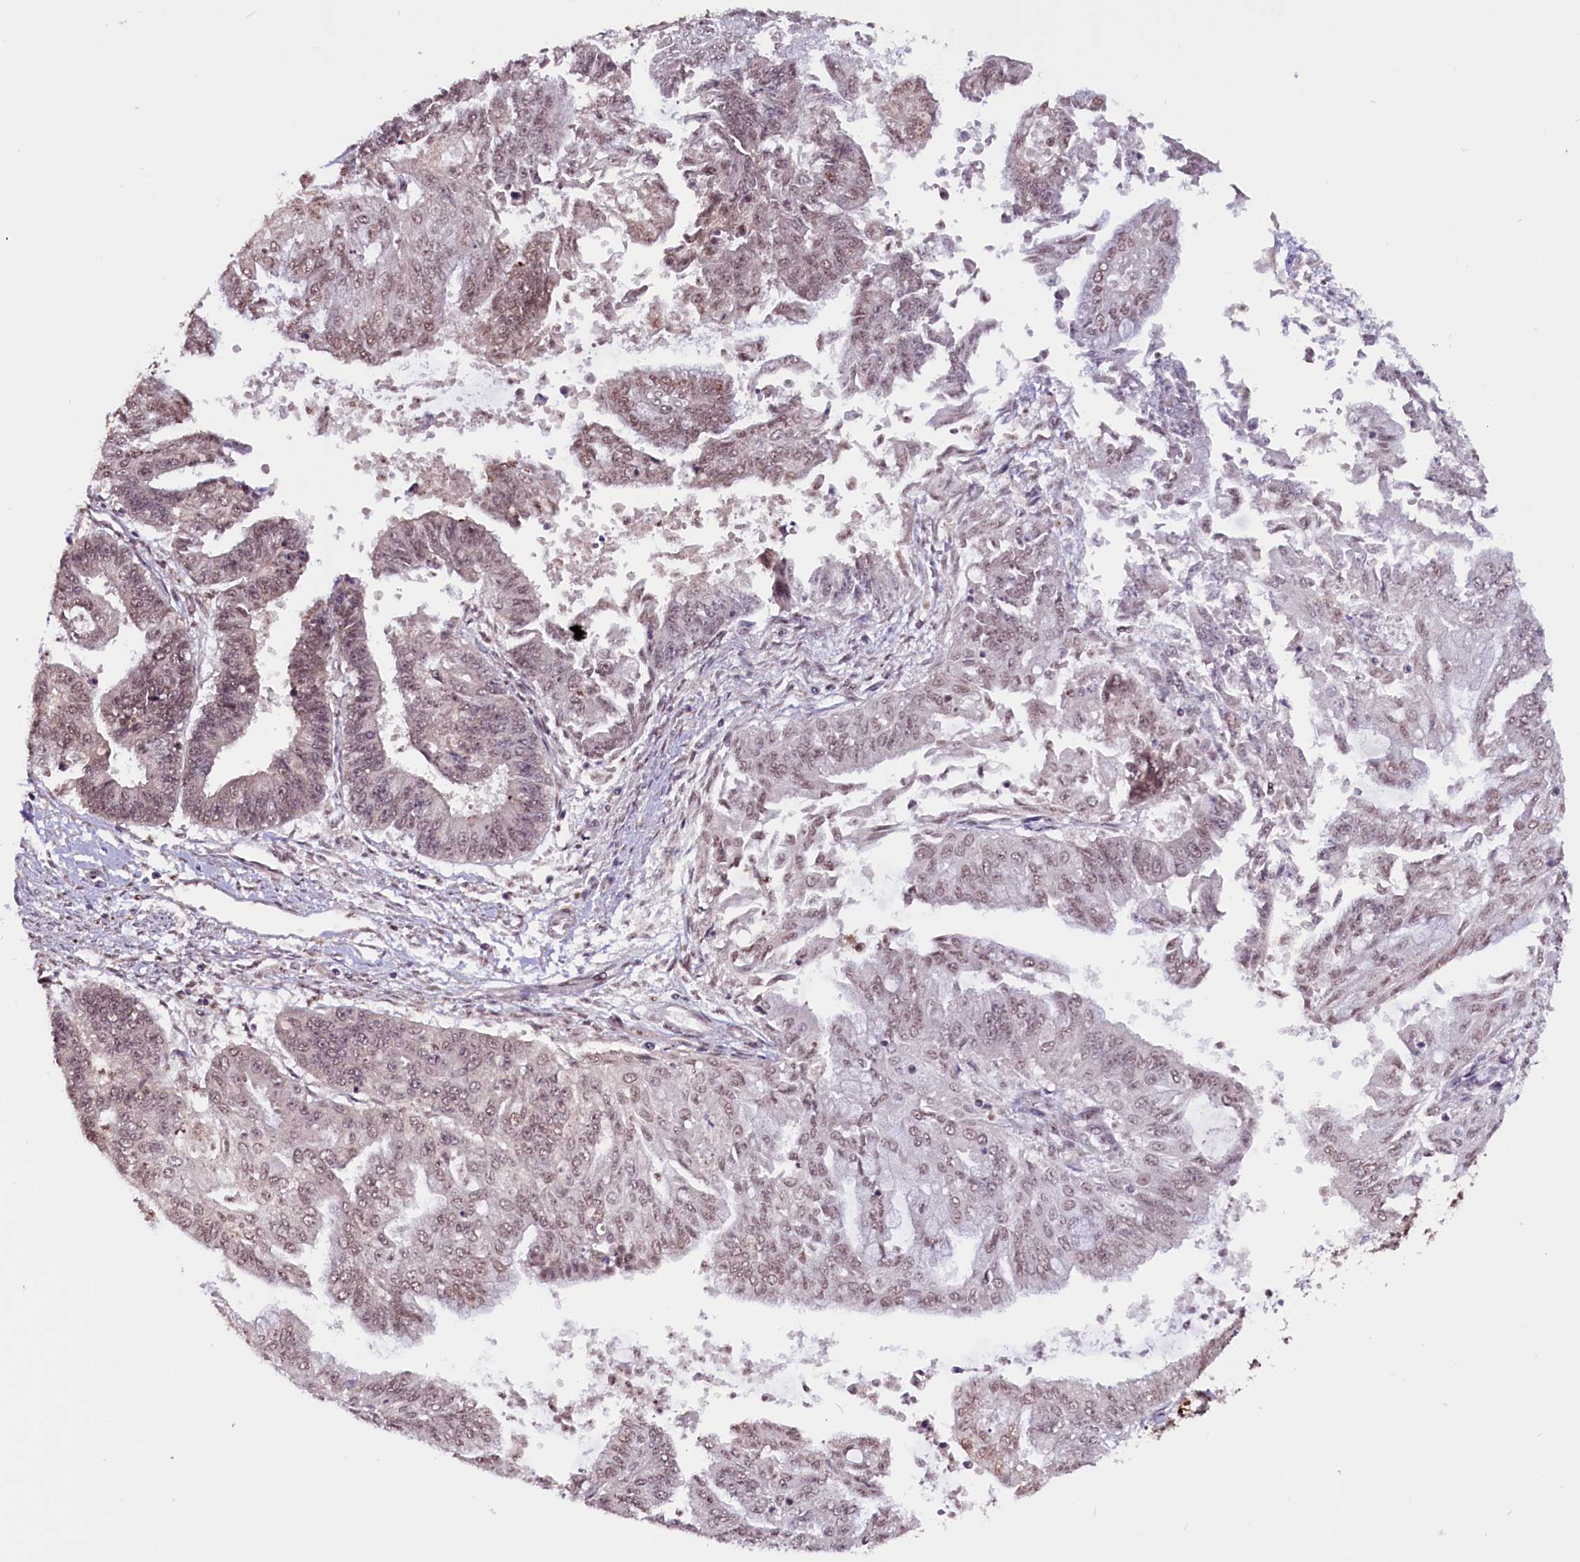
{"staining": {"intensity": "weak", "quantity": ">75%", "location": "nuclear"}, "tissue": "endometrial cancer", "cell_type": "Tumor cells", "image_type": "cancer", "snomed": [{"axis": "morphology", "description": "Adenocarcinoma, NOS"}, {"axis": "topography", "description": "Endometrium"}], "caption": "Immunohistochemistry (DAB (3,3'-diaminobenzidine)) staining of endometrial adenocarcinoma displays weak nuclear protein expression in approximately >75% of tumor cells. (DAB (3,3'-diaminobenzidine) IHC, brown staining for protein, blue staining for nuclei).", "gene": "RNMT", "patient": {"sex": "female", "age": 73}}